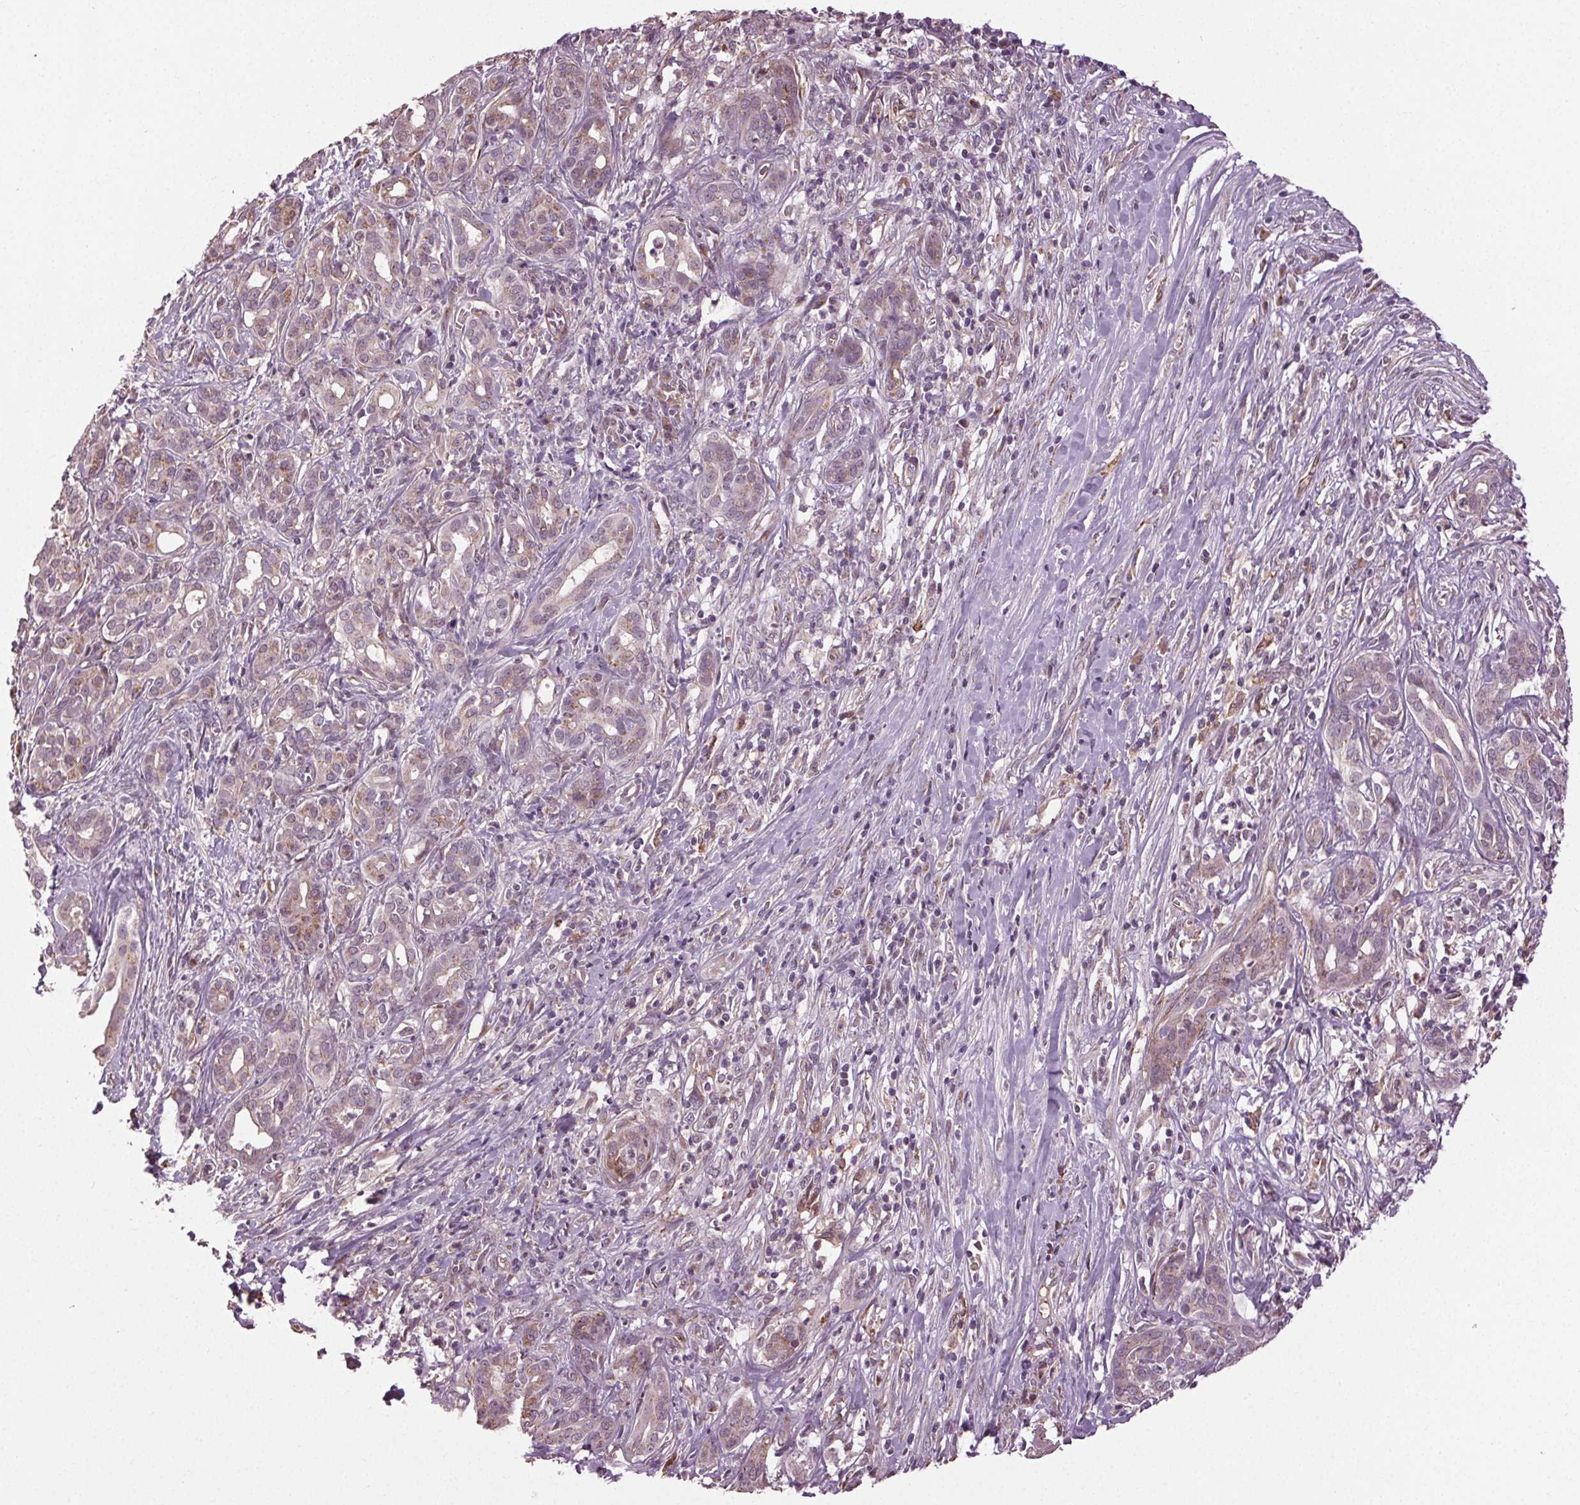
{"staining": {"intensity": "weak", "quantity": "25%-75%", "location": "cytoplasmic/membranous"}, "tissue": "pancreatic cancer", "cell_type": "Tumor cells", "image_type": "cancer", "snomed": [{"axis": "morphology", "description": "Adenocarcinoma, NOS"}, {"axis": "topography", "description": "Pancreas"}], "caption": "The photomicrograph reveals a brown stain indicating the presence of a protein in the cytoplasmic/membranous of tumor cells in pancreatic cancer.", "gene": "BSDC1", "patient": {"sex": "male", "age": 61}}